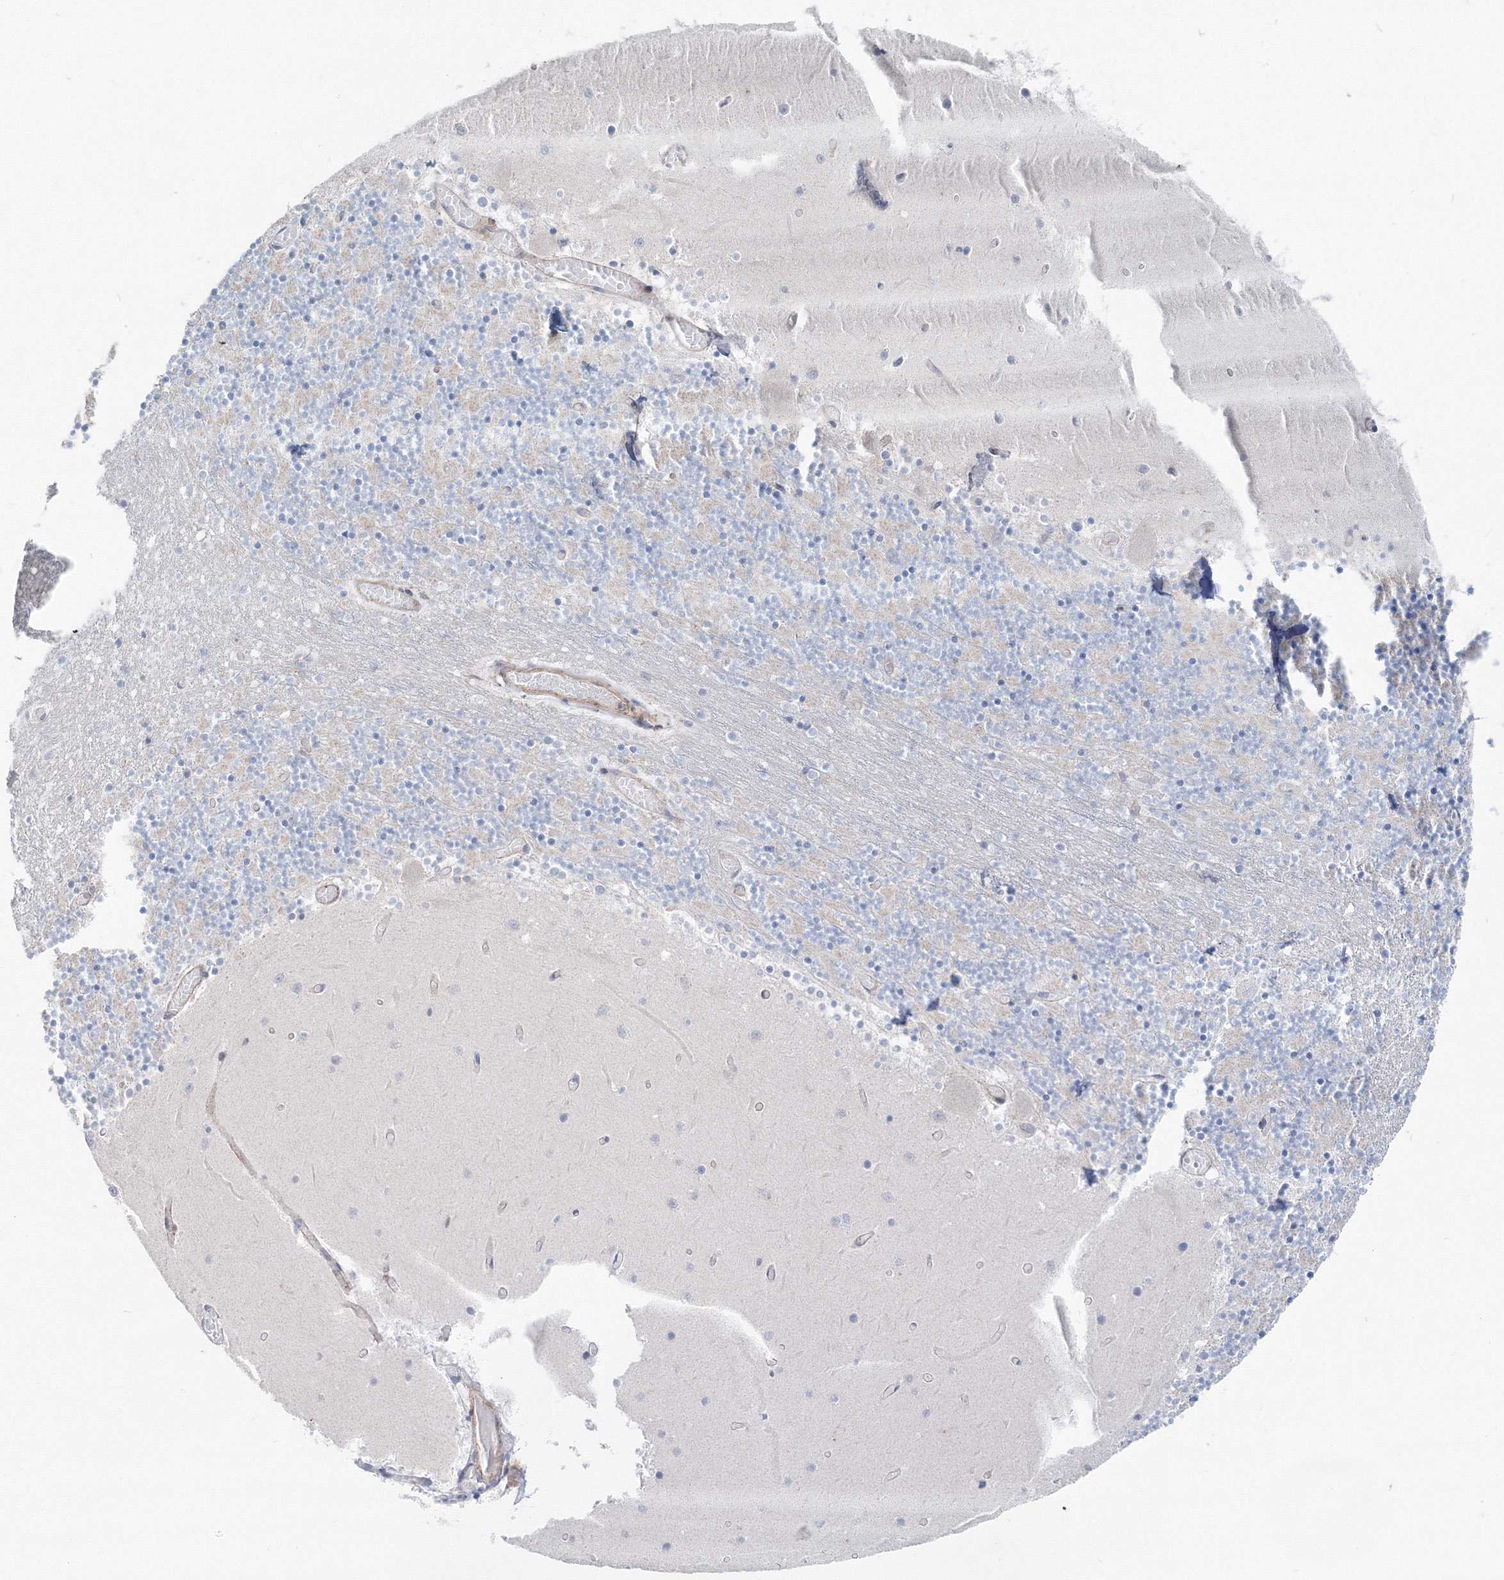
{"staining": {"intensity": "negative", "quantity": "none", "location": "none"}, "tissue": "cerebellum", "cell_type": "Cells in granular layer", "image_type": "normal", "snomed": [{"axis": "morphology", "description": "Normal tissue, NOS"}, {"axis": "topography", "description": "Cerebellum"}], "caption": "Immunohistochemistry (IHC) micrograph of benign cerebellum stained for a protein (brown), which displays no positivity in cells in granular layer.", "gene": "GGA2", "patient": {"sex": "female", "age": 28}}